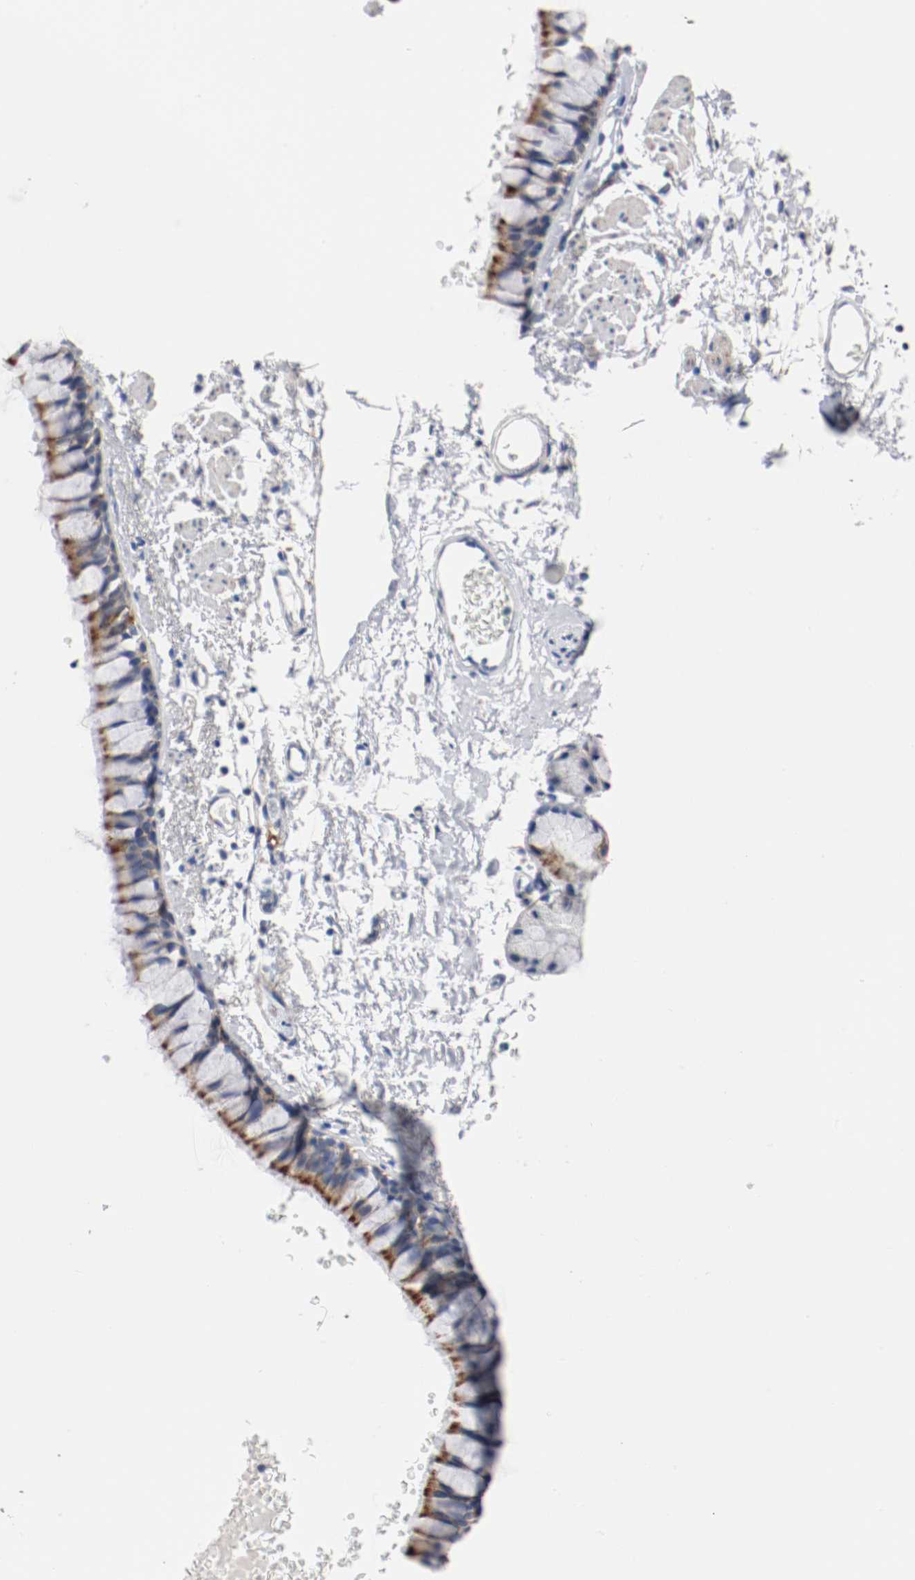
{"staining": {"intensity": "moderate", "quantity": "25%-75%", "location": "cytoplasmic/membranous"}, "tissue": "bronchus", "cell_type": "Respiratory epithelial cells", "image_type": "normal", "snomed": [{"axis": "morphology", "description": "Normal tissue, NOS"}, {"axis": "topography", "description": "Bronchus"}], "caption": "A brown stain labels moderate cytoplasmic/membranous staining of a protein in respiratory epithelial cells of benign bronchus. The protein is shown in brown color, while the nuclei are stained blue.", "gene": "TUBD1", "patient": {"sex": "female", "age": 73}}